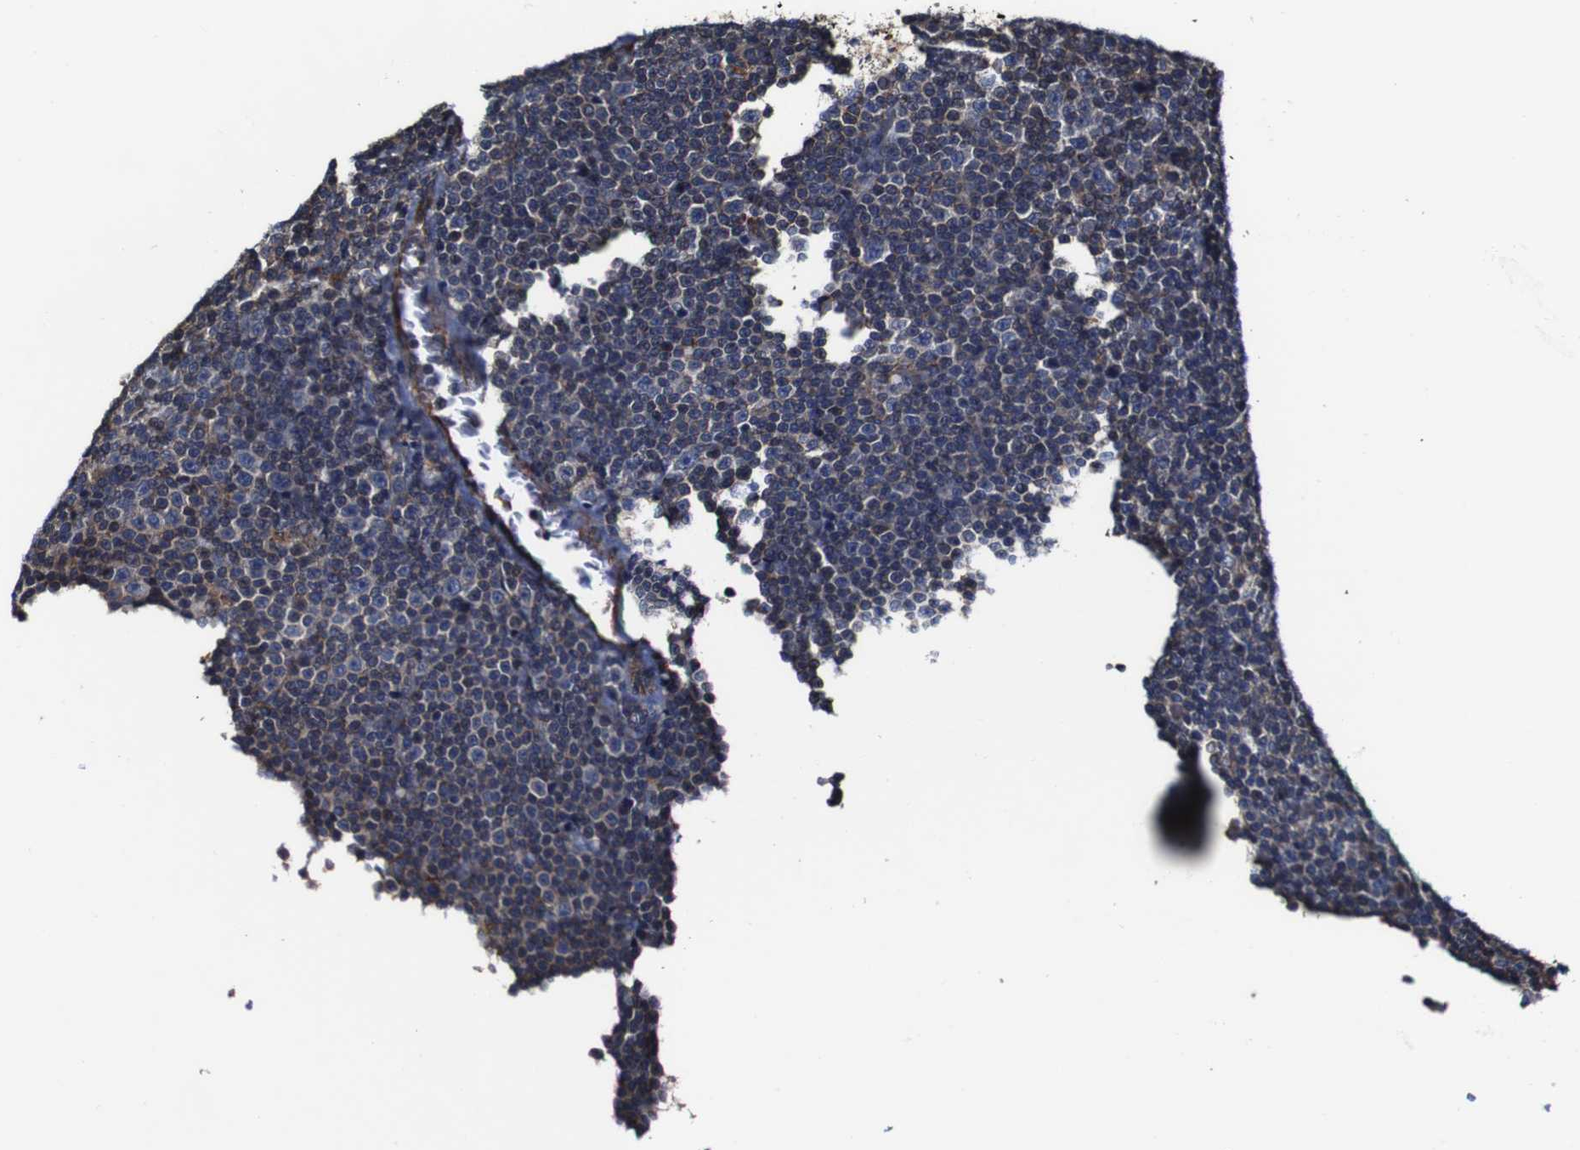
{"staining": {"intensity": "moderate", "quantity": "<25%", "location": "cytoplasmic/membranous"}, "tissue": "lymphoma", "cell_type": "Tumor cells", "image_type": "cancer", "snomed": [{"axis": "morphology", "description": "Malignant lymphoma, non-Hodgkin's type, Low grade"}, {"axis": "topography", "description": "Lymph node"}], "caption": "Human malignant lymphoma, non-Hodgkin's type (low-grade) stained with a brown dye demonstrates moderate cytoplasmic/membranous positive expression in about <25% of tumor cells.", "gene": "CSF1R", "patient": {"sex": "female", "age": 67}}